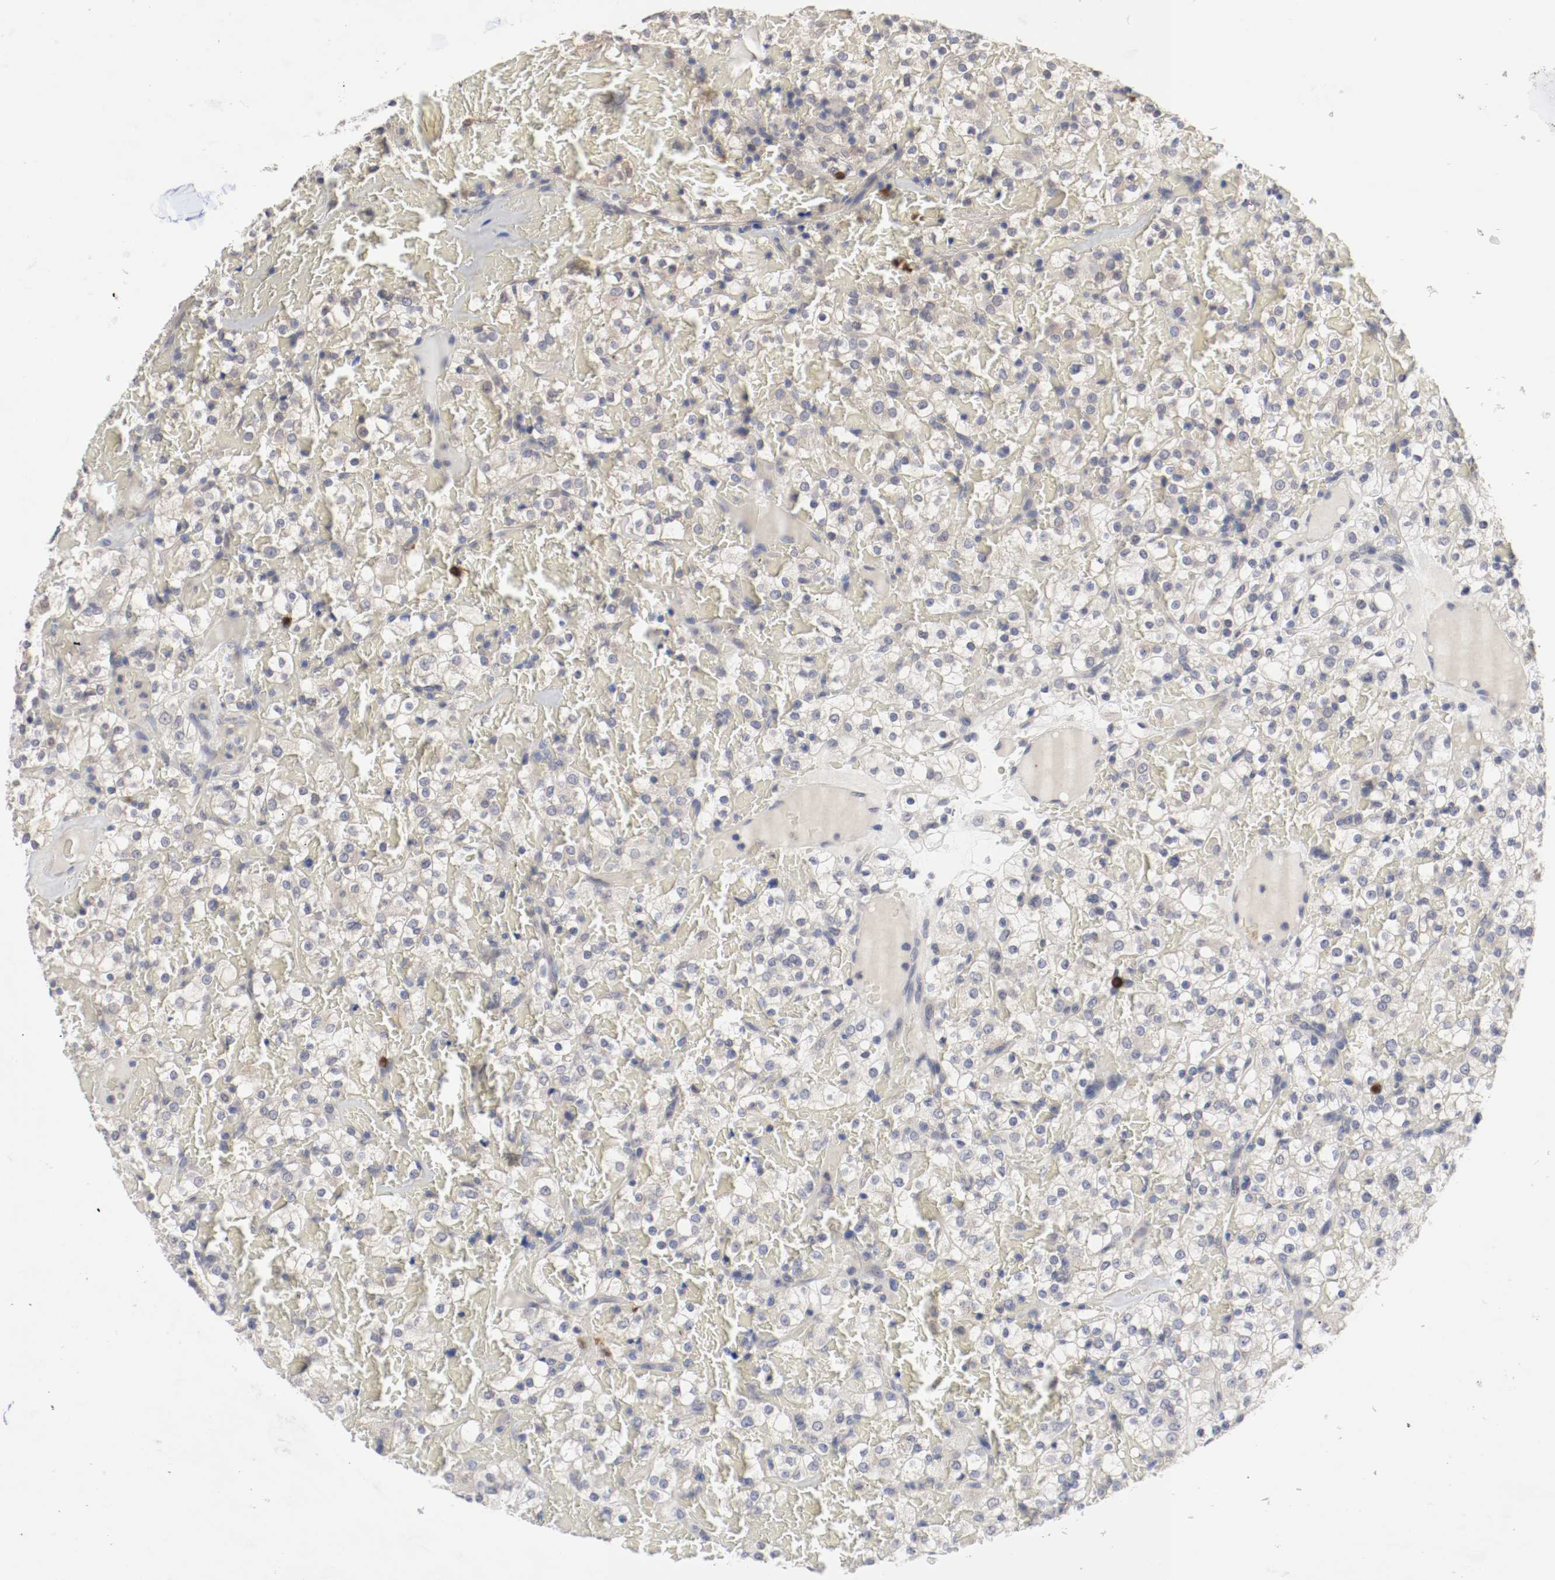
{"staining": {"intensity": "negative", "quantity": "none", "location": "none"}, "tissue": "renal cancer", "cell_type": "Tumor cells", "image_type": "cancer", "snomed": [{"axis": "morphology", "description": "Normal tissue, NOS"}, {"axis": "morphology", "description": "Adenocarcinoma, NOS"}, {"axis": "topography", "description": "Kidney"}], "caption": "The image reveals no staining of tumor cells in renal cancer (adenocarcinoma).", "gene": "CEBPE", "patient": {"sex": "female", "age": 72}}